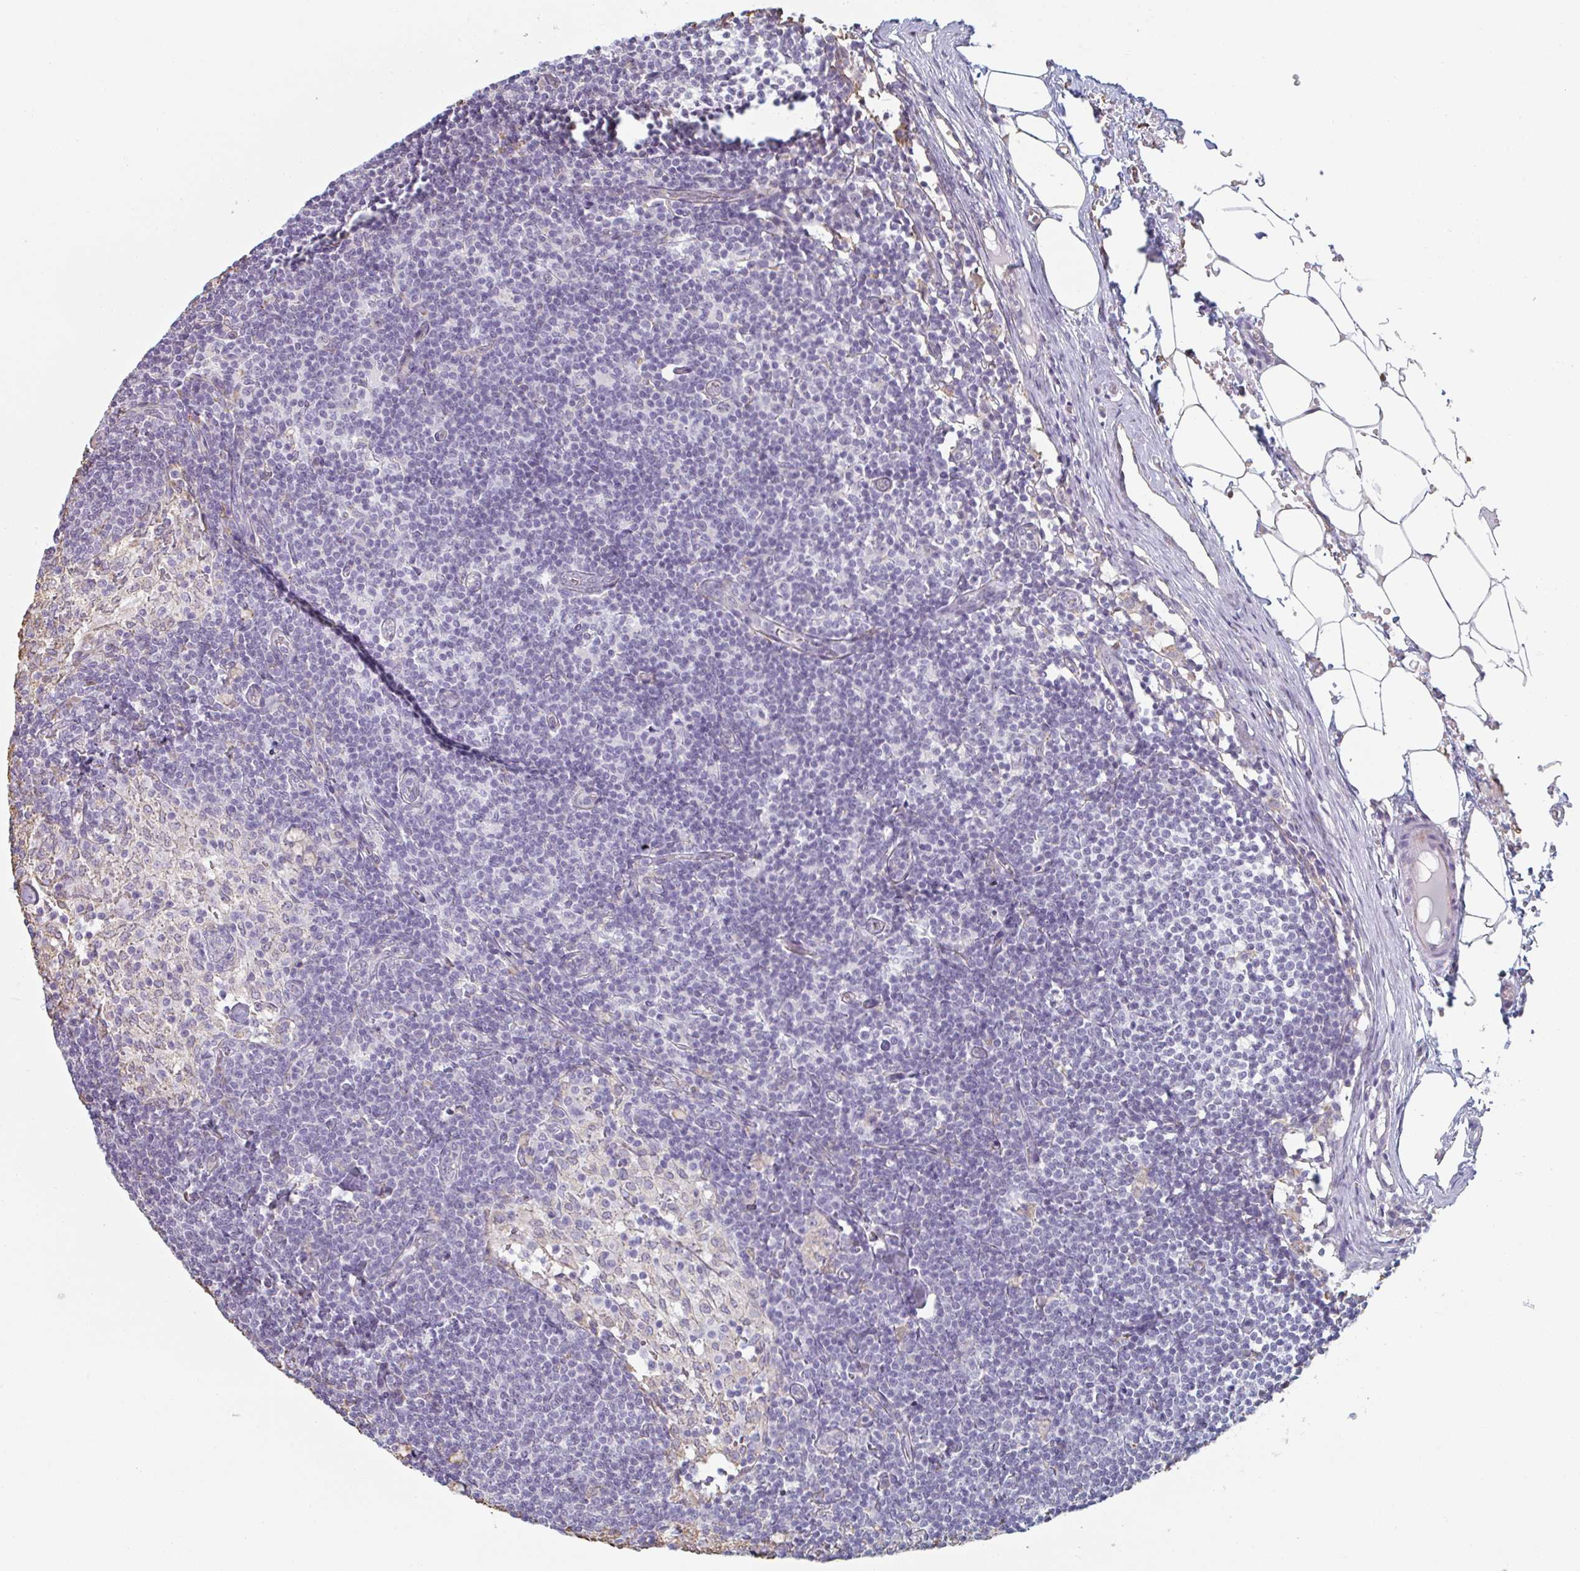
{"staining": {"intensity": "negative", "quantity": "none", "location": "none"}, "tissue": "lymph node", "cell_type": "Germinal center cells", "image_type": "normal", "snomed": [{"axis": "morphology", "description": "Normal tissue, NOS"}, {"axis": "topography", "description": "Lymph node"}], "caption": "Protein analysis of normal lymph node exhibits no significant expression in germinal center cells.", "gene": "RAB5IF", "patient": {"sex": "male", "age": 49}}